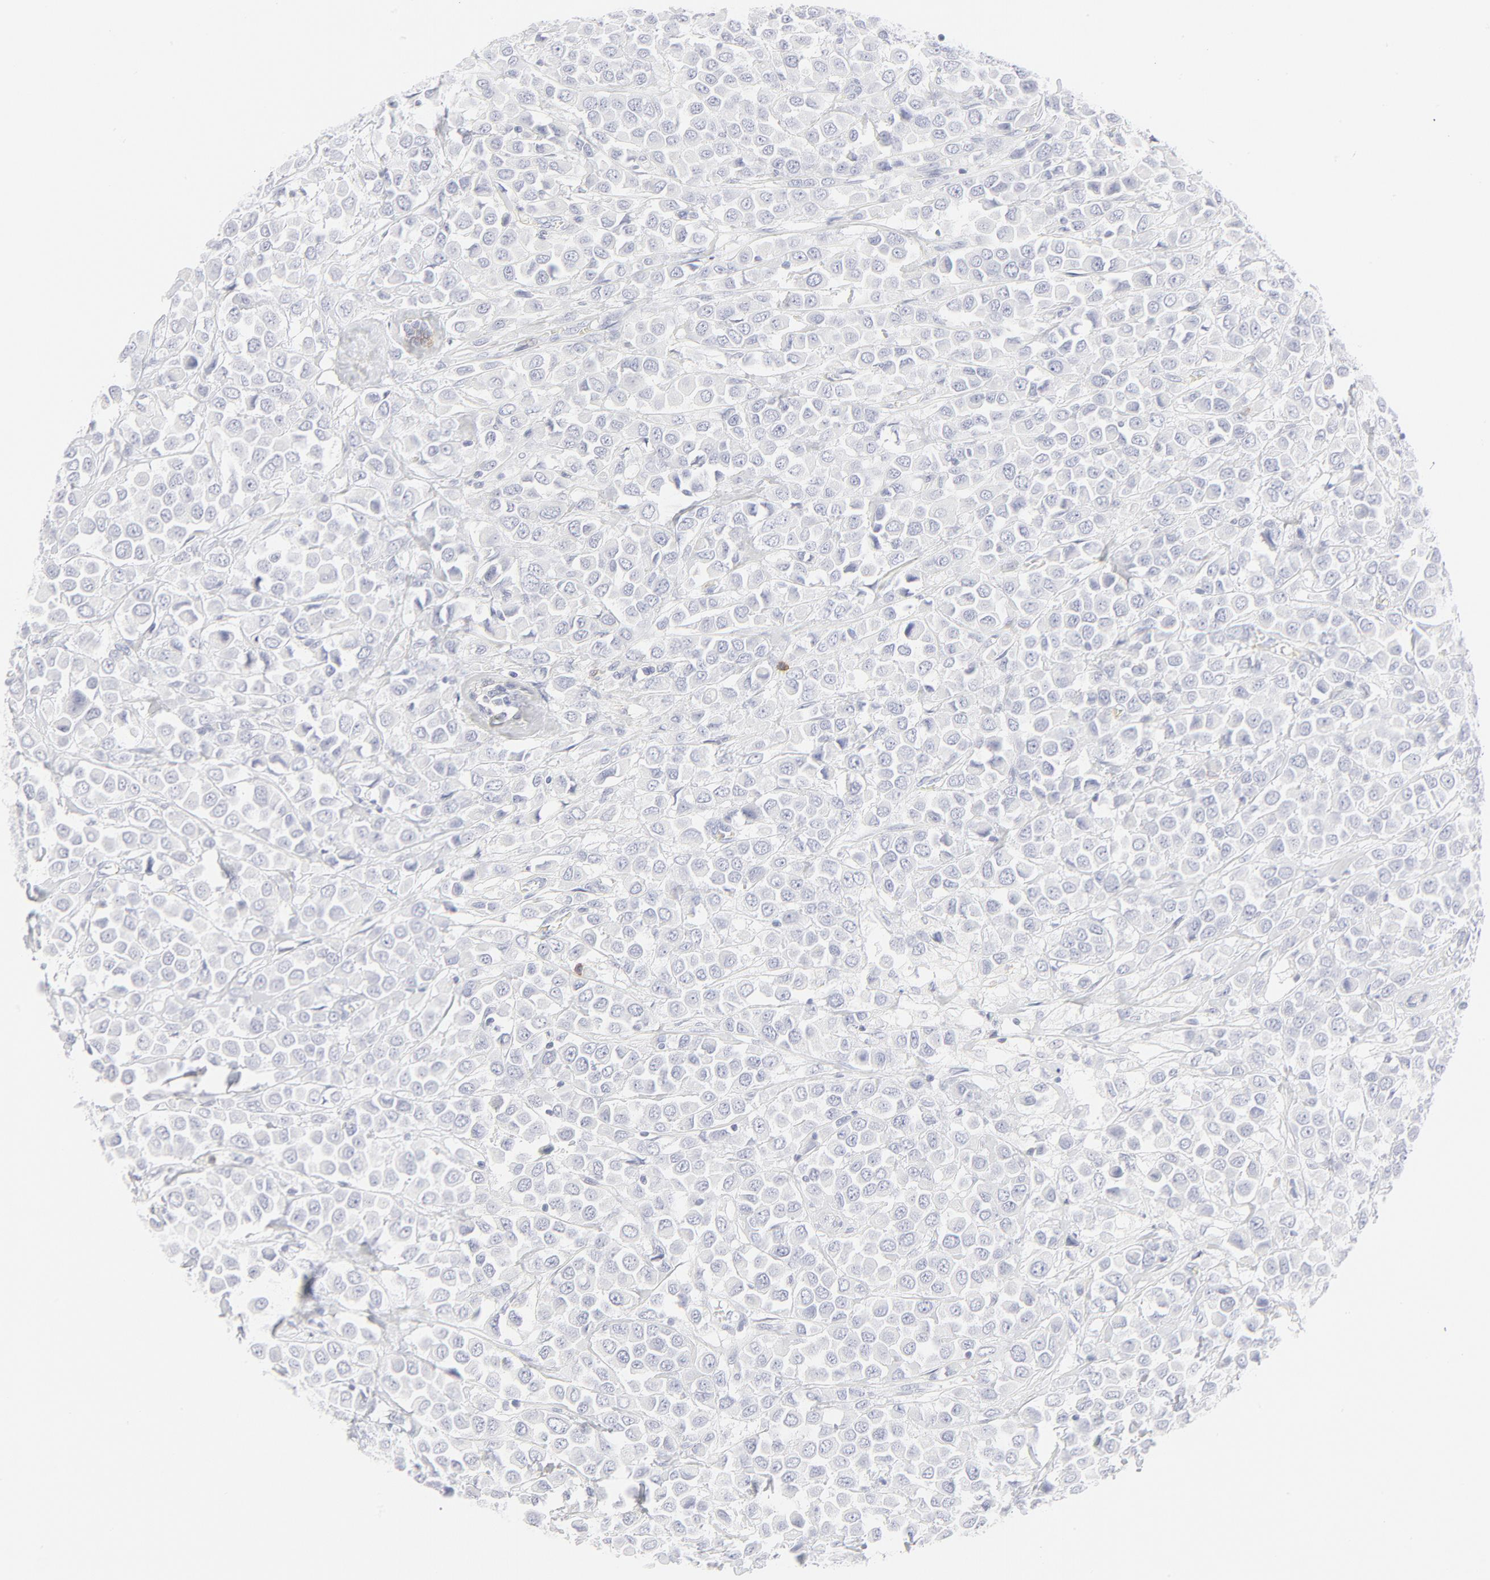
{"staining": {"intensity": "negative", "quantity": "none", "location": "none"}, "tissue": "breast cancer", "cell_type": "Tumor cells", "image_type": "cancer", "snomed": [{"axis": "morphology", "description": "Duct carcinoma"}, {"axis": "topography", "description": "Breast"}], "caption": "Human breast cancer (invasive ductal carcinoma) stained for a protein using immunohistochemistry (IHC) reveals no positivity in tumor cells.", "gene": "CCR7", "patient": {"sex": "female", "age": 61}}